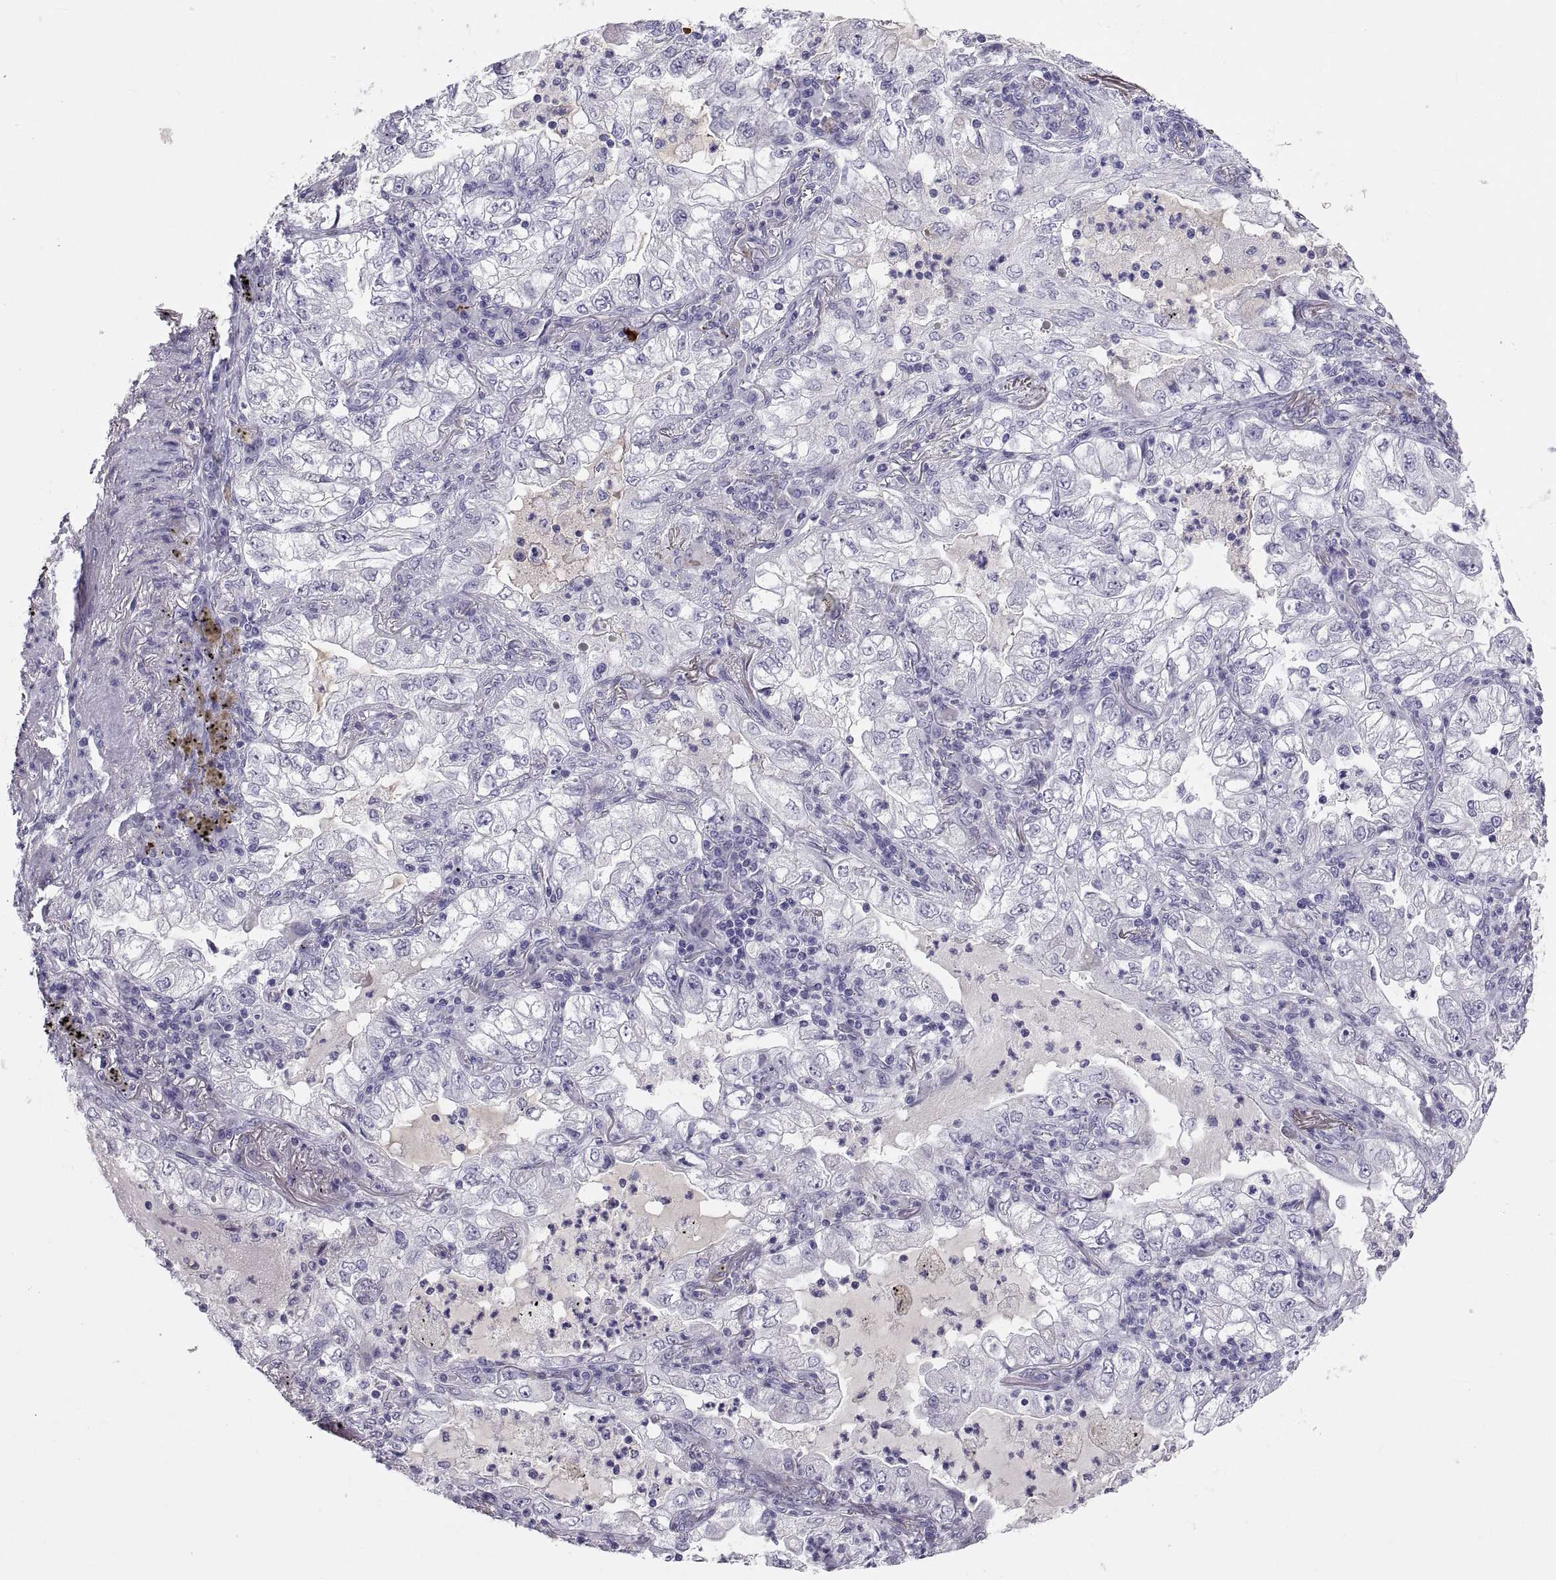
{"staining": {"intensity": "negative", "quantity": "none", "location": "none"}, "tissue": "lung cancer", "cell_type": "Tumor cells", "image_type": "cancer", "snomed": [{"axis": "morphology", "description": "Adenocarcinoma, NOS"}, {"axis": "topography", "description": "Lung"}], "caption": "Lung adenocarcinoma was stained to show a protein in brown. There is no significant staining in tumor cells.", "gene": "IGSF1", "patient": {"sex": "female", "age": 73}}